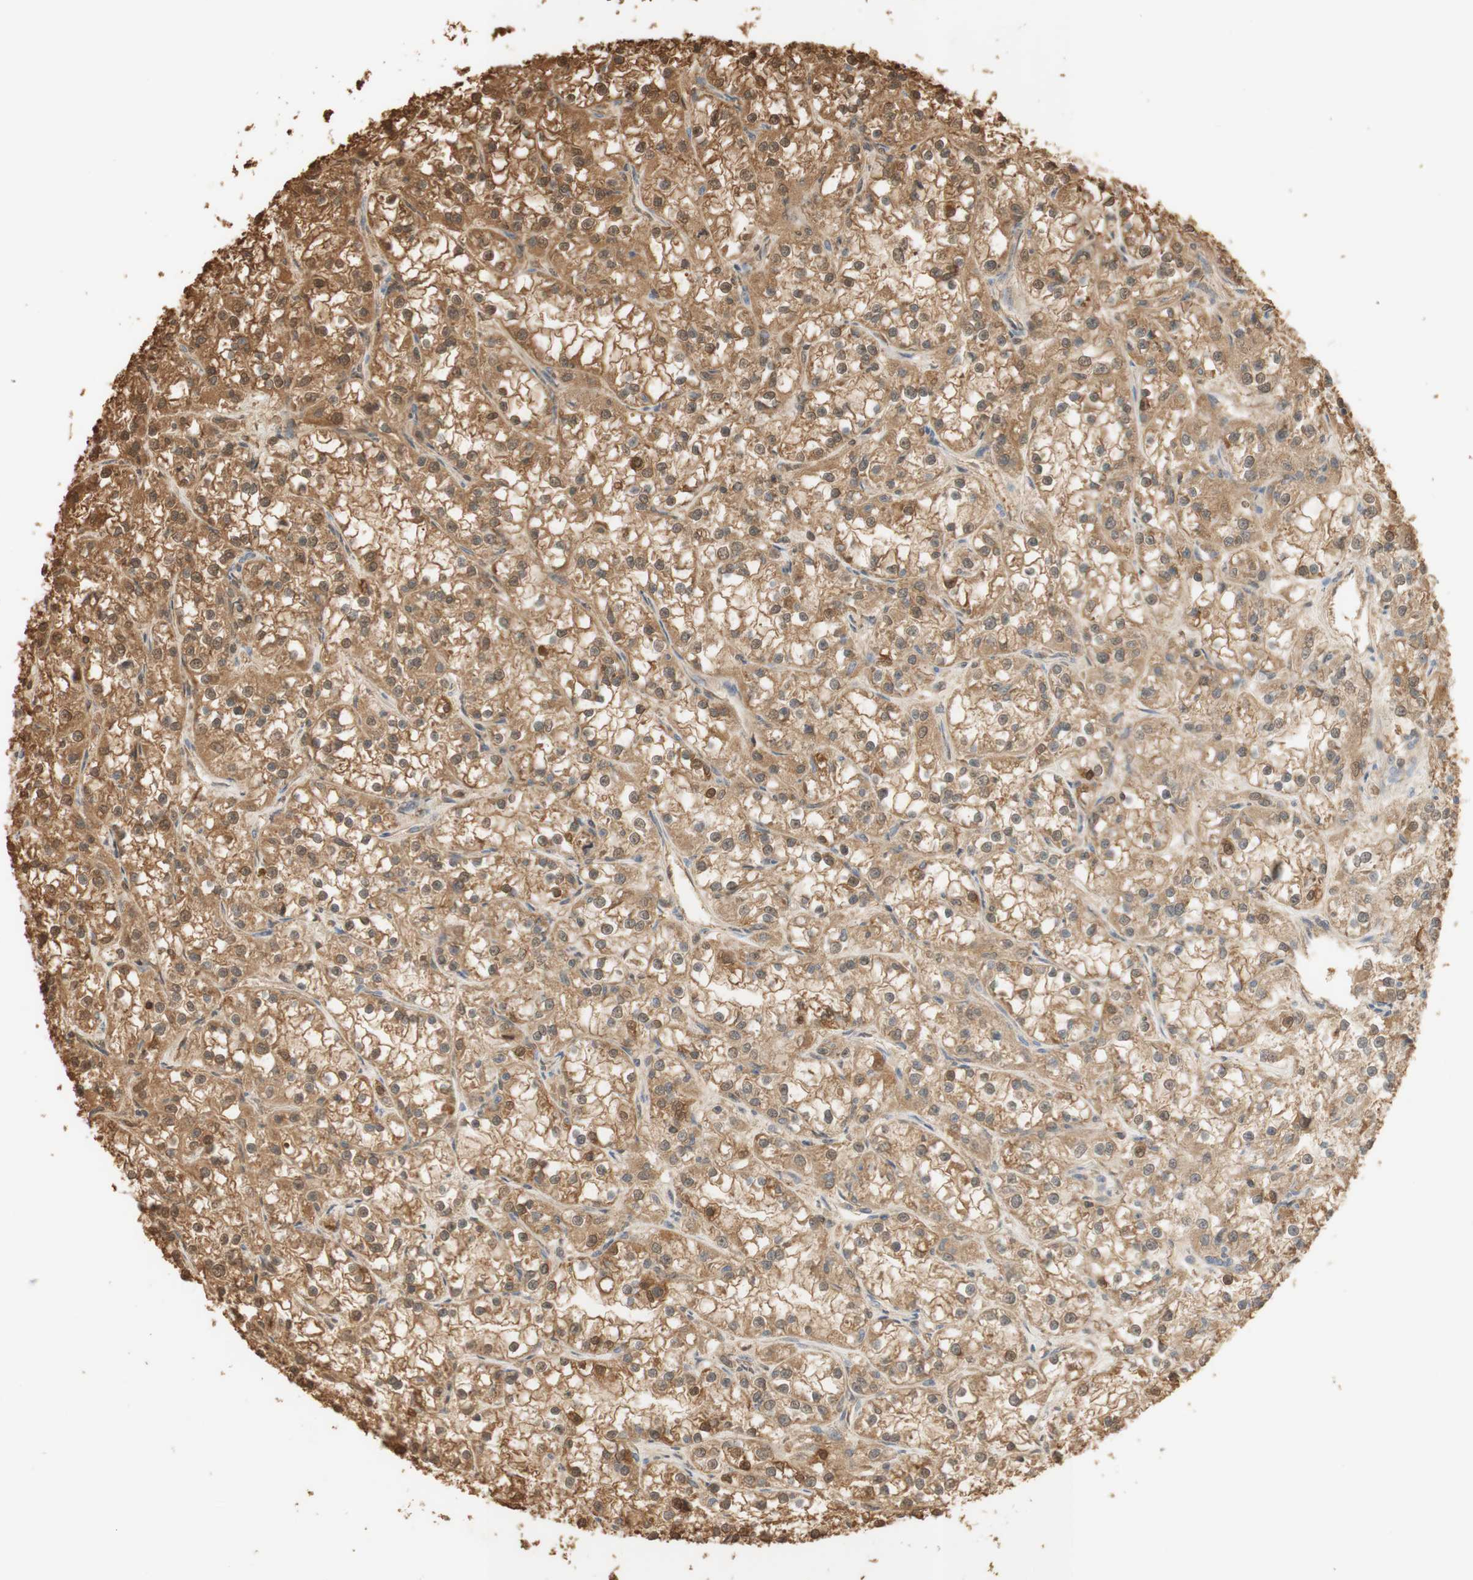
{"staining": {"intensity": "moderate", "quantity": ">75%", "location": "cytoplasmic/membranous,nuclear"}, "tissue": "renal cancer", "cell_type": "Tumor cells", "image_type": "cancer", "snomed": [{"axis": "morphology", "description": "Adenocarcinoma, NOS"}, {"axis": "topography", "description": "Kidney"}], "caption": "Protein staining exhibits moderate cytoplasmic/membranous and nuclear expression in approximately >75% of tumor cells in renal adenocarcinoma.", "gene": "NAP1L4", "patient": {"sex": "female", "age": 52}}